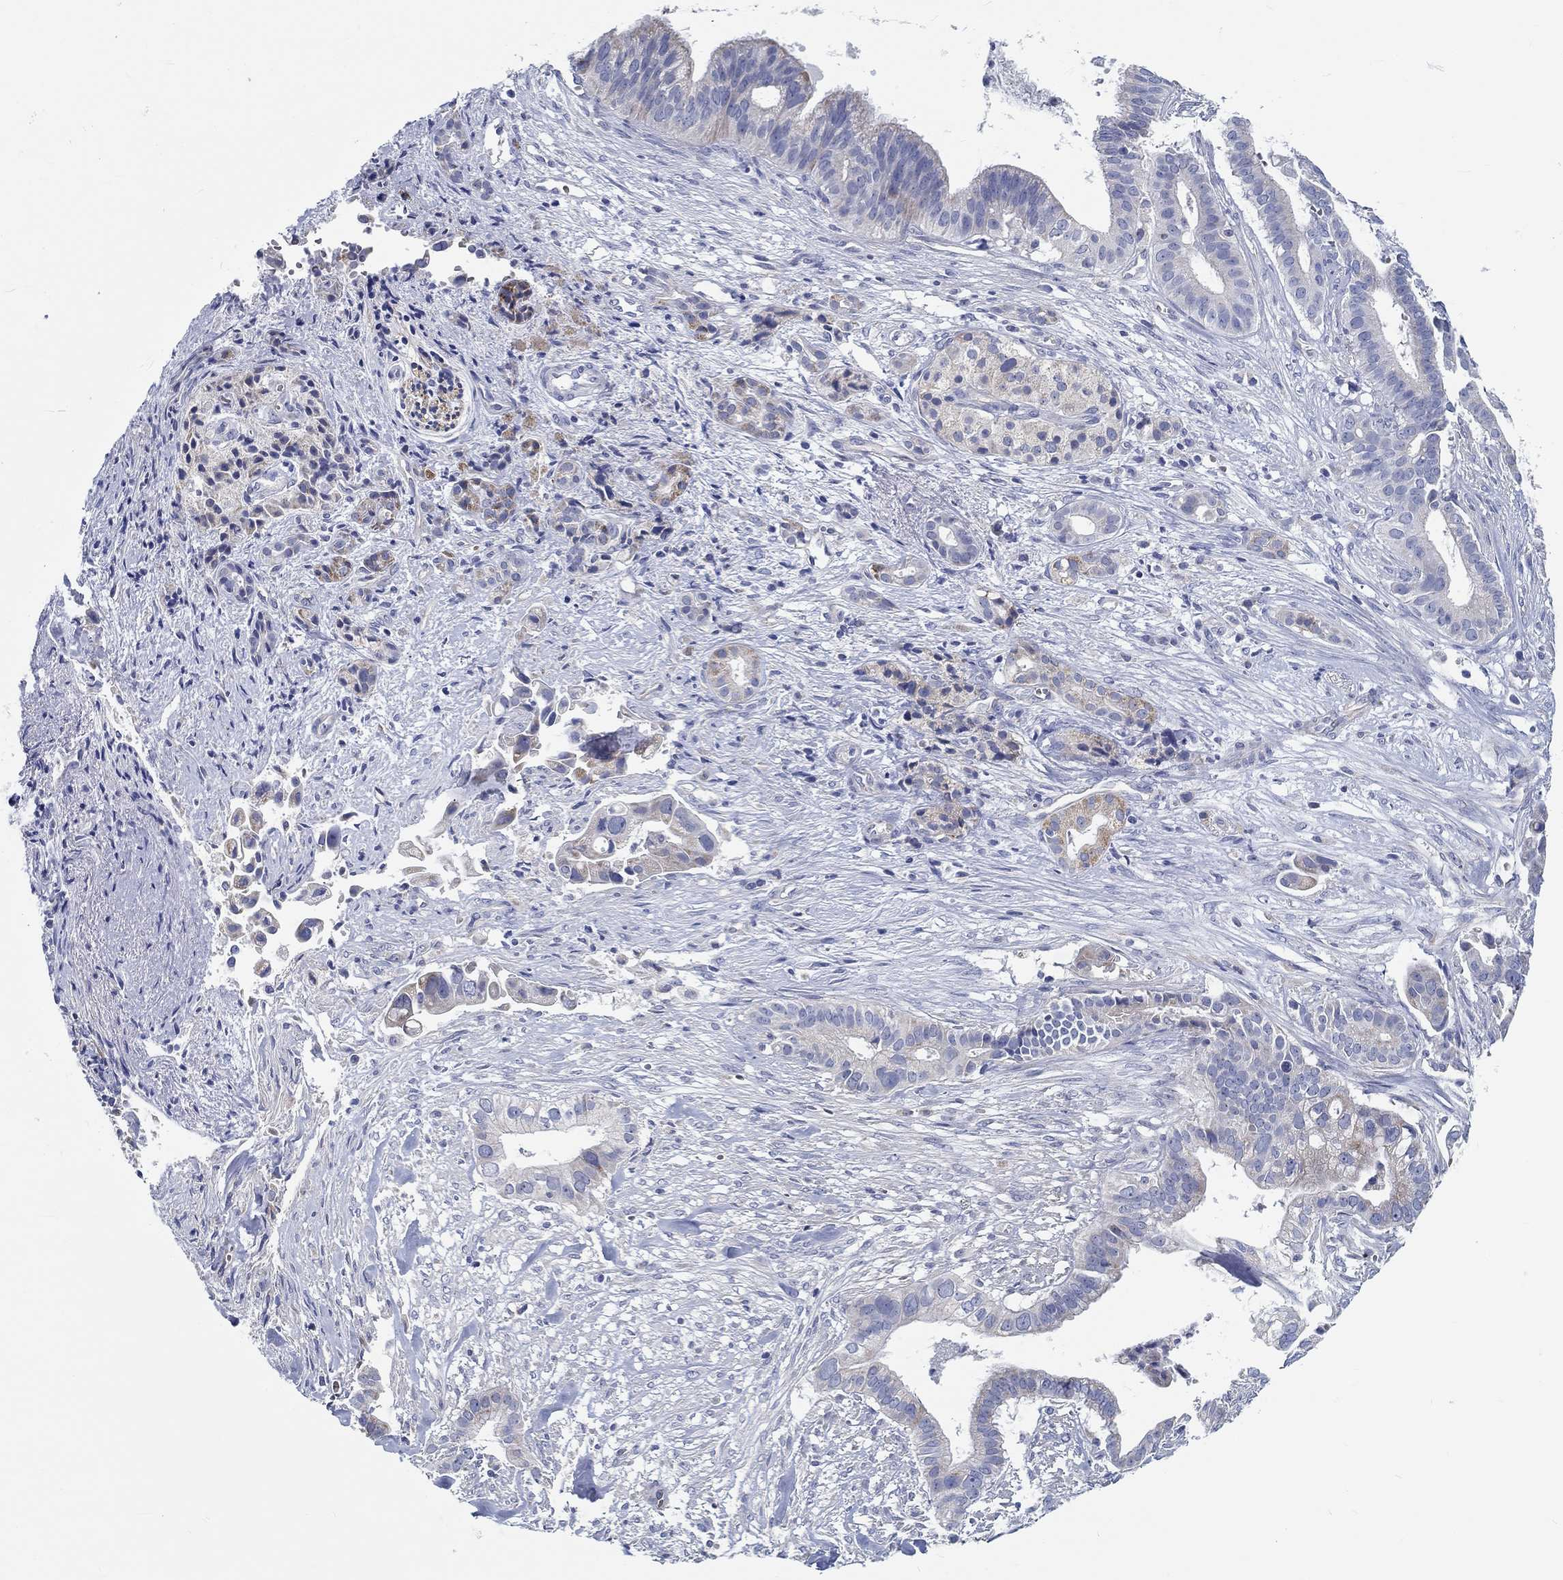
{"staining": {"intensity": "weak", "quantity": "25%-75%", "location": "cytoplasmic/membranous"}, "tissue": "pancreatic cancer", "cell_type": "Tumor cells", "image_type": "cancer", "snomed": [{"axis": "morphology", "description": "Adenocarcinoma, NOS"}, {"axis": "topography", "description": "Pancreas"}], "caption": "Pancreatic cancer stained with IHC displays weak cytoplasmic/membranous expression in approximately 25%-75% of tumor cells.", "gene": "MYBPC1", "patient": {"sex": "male", "age": 61}}